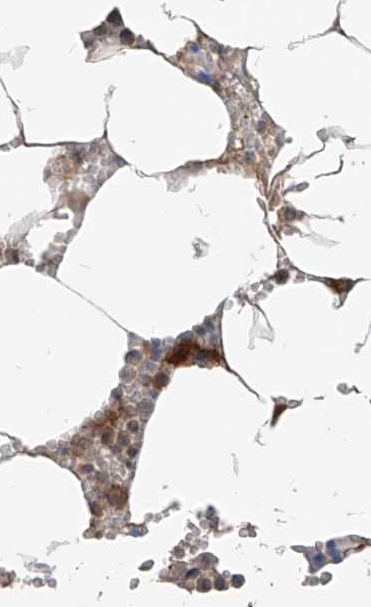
{"staining": {"intensity": "moderate", "quantity": "<25%", "location": "cytoplasmic/membranous"}, "tissue": "bone marrow", "cell_type": "Hematopoietic cells", "image_type": "normal", "snomed": [{"axis": "morphology", "description": "Normal tissue, NOS"}, {"axis": "topography", "description": "Bone marrow"}], "caption": "Human bone marrow stained for a protein (brown) reveals moderate cytoplasmic/membranous positive staining in approximately <25% of hematopoietic cells.", "gene": "MTUS2", "patient": {"sex": "male", "age": 70}}